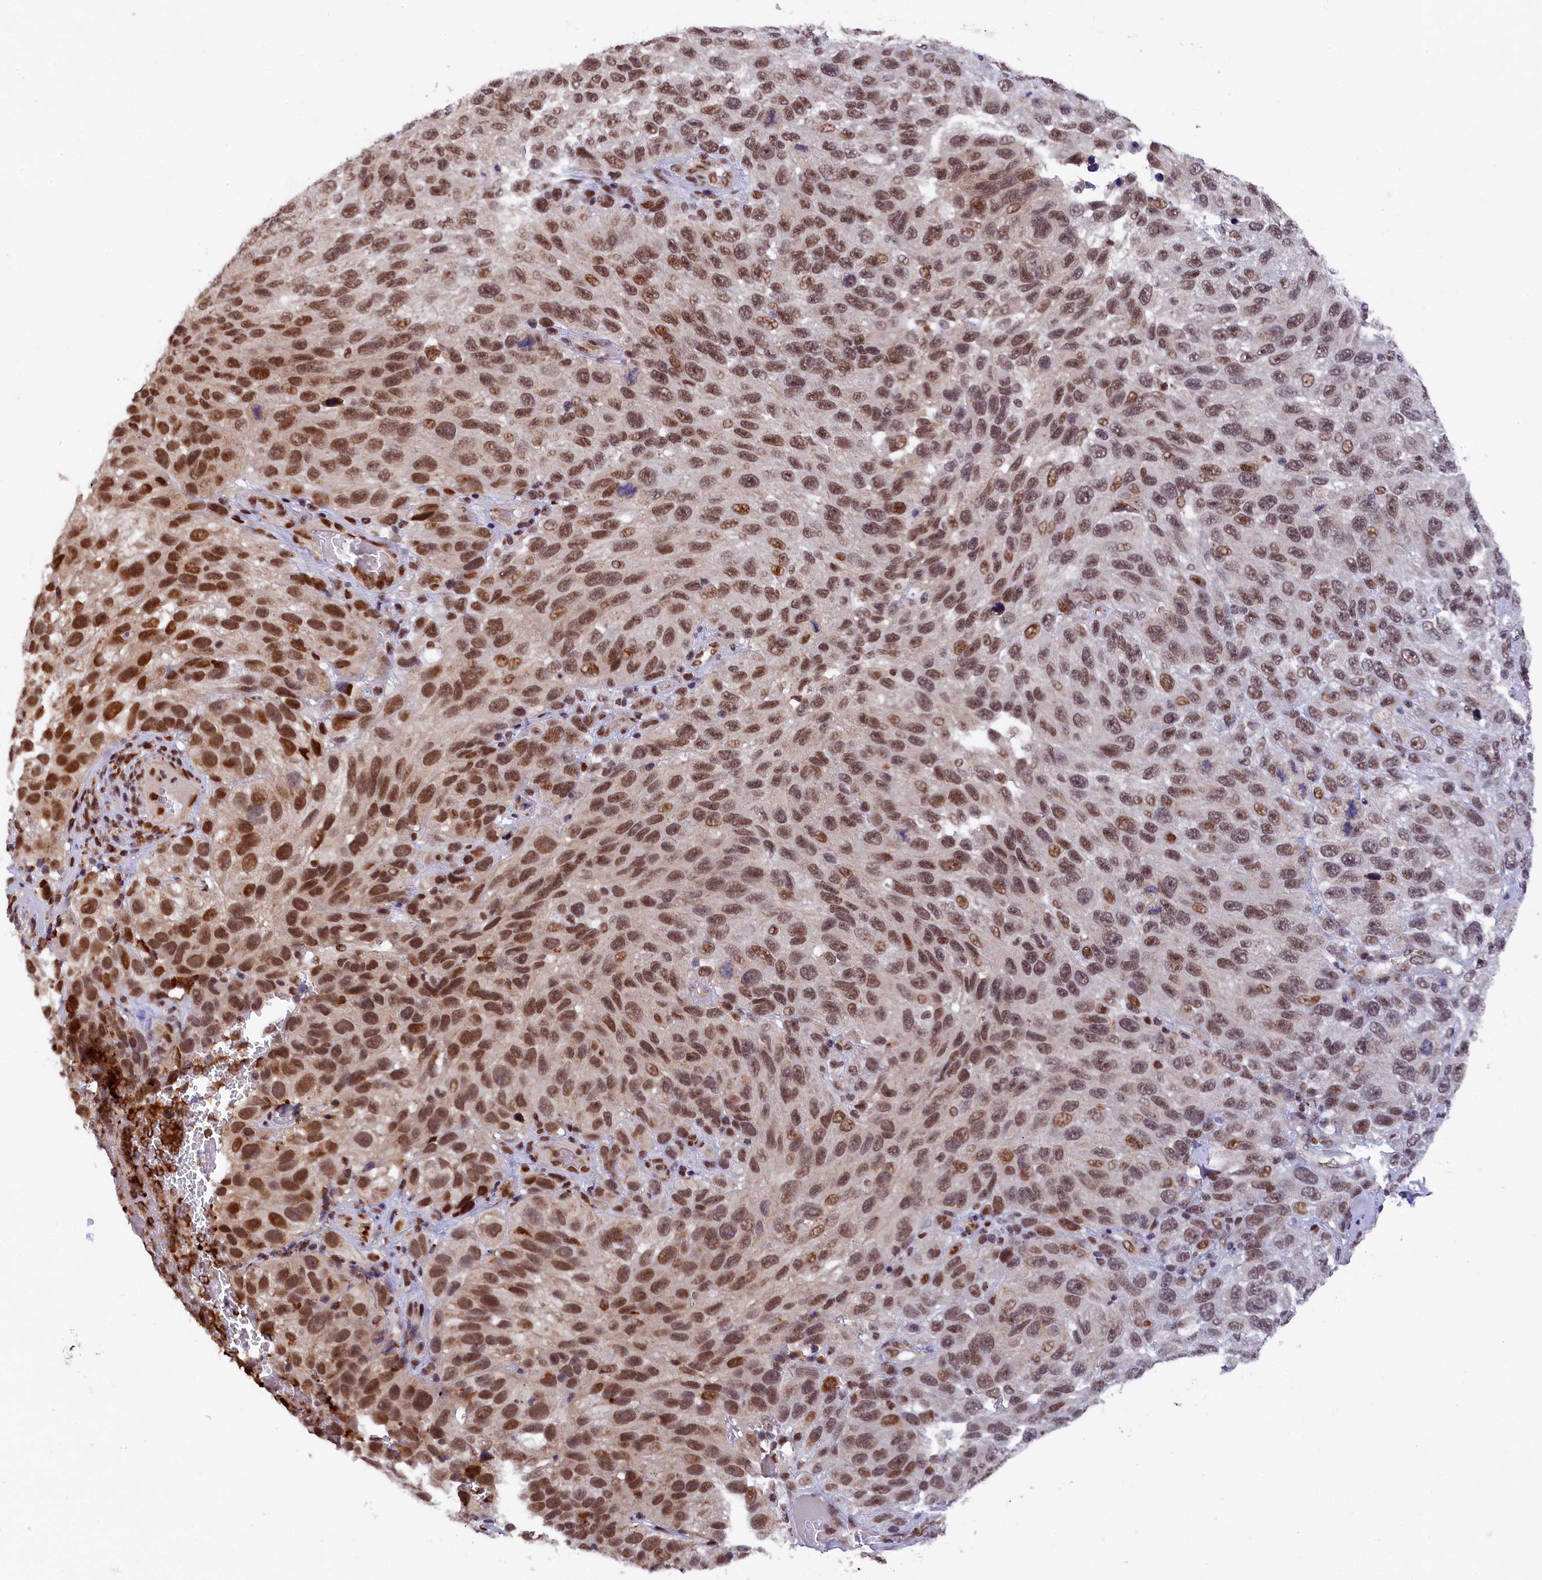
{"staining": {"intensity": "strong", "quantity": ">75%", "location": "nuclear"}, "tissue": "melanoma", "cell_type": "Tumor cells", "image_type": "cancer", "snomed": [{"axis": "morphology", "description": "Malignant melanoma, NOS"}, {"axis": "topography", "description": "Skin"}], "caption": "High-magnification brightfield microscopy of melanoma stained with DAB (brown) and counterstained with hematoxylin (blue). tumor cells exhibit strong nuclear positivity is identified in approximately>75% of cells.", "gene": "ADIG", "patient": {"sex": "female", "age": 96}}